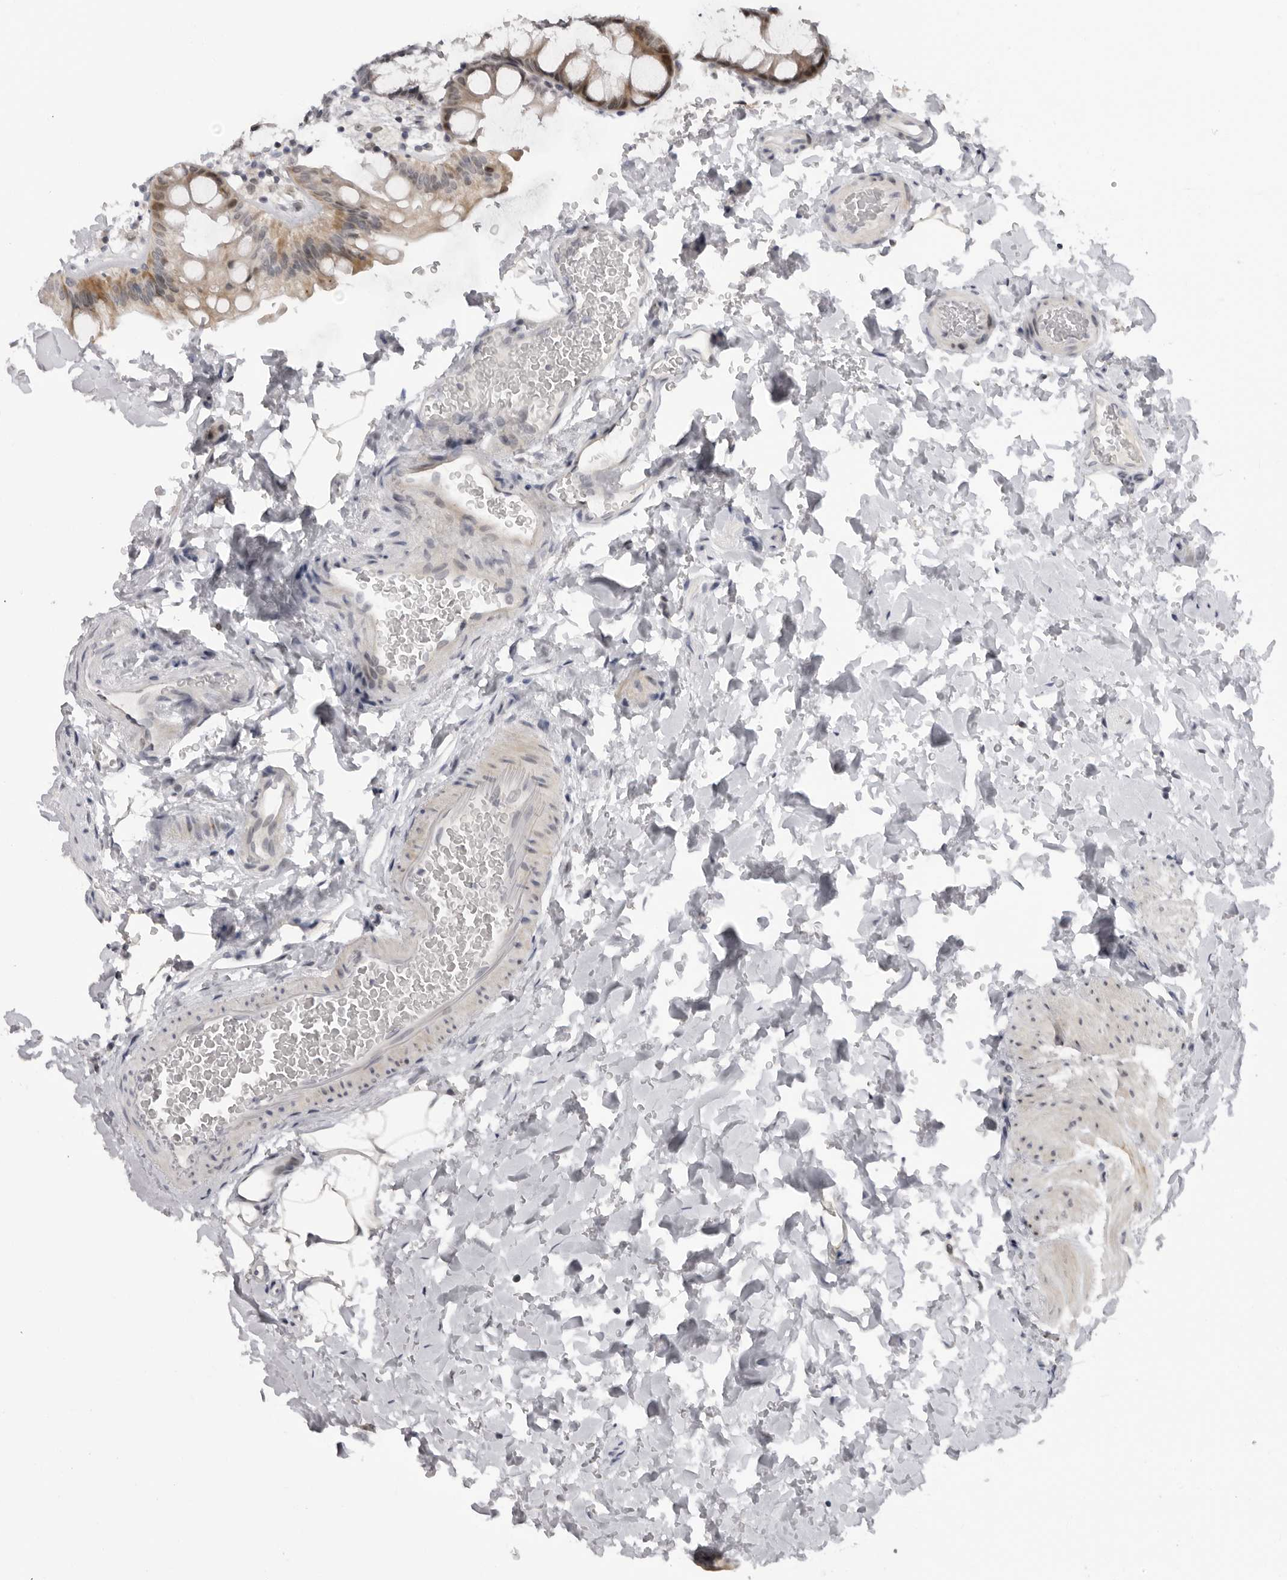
{"staining": {"intensity": "weak", "quantity": "25%-75%", "location": "nuclear"}, "tissue": "colon", "cell_type": "Endothelial cells", "image_type": "normal", "snomed": [{"axis": "morphology", "description": "Normal tissue, NOS"}, {"axis": "topography", "description": "Colon"}], "caption": "High-power microscopy captured an IHC image of benign colon, revealing weak nuclear positivity in about 25%-75% of endothelial cells. Using DAB (3,3'-diaminobenzidine) (brown) and hematoxylin (blue) stains, captured at high magnification using brightfield microscopy.", "gene": "ALPK2", "patient": {"sex": "female", "age": 62}}